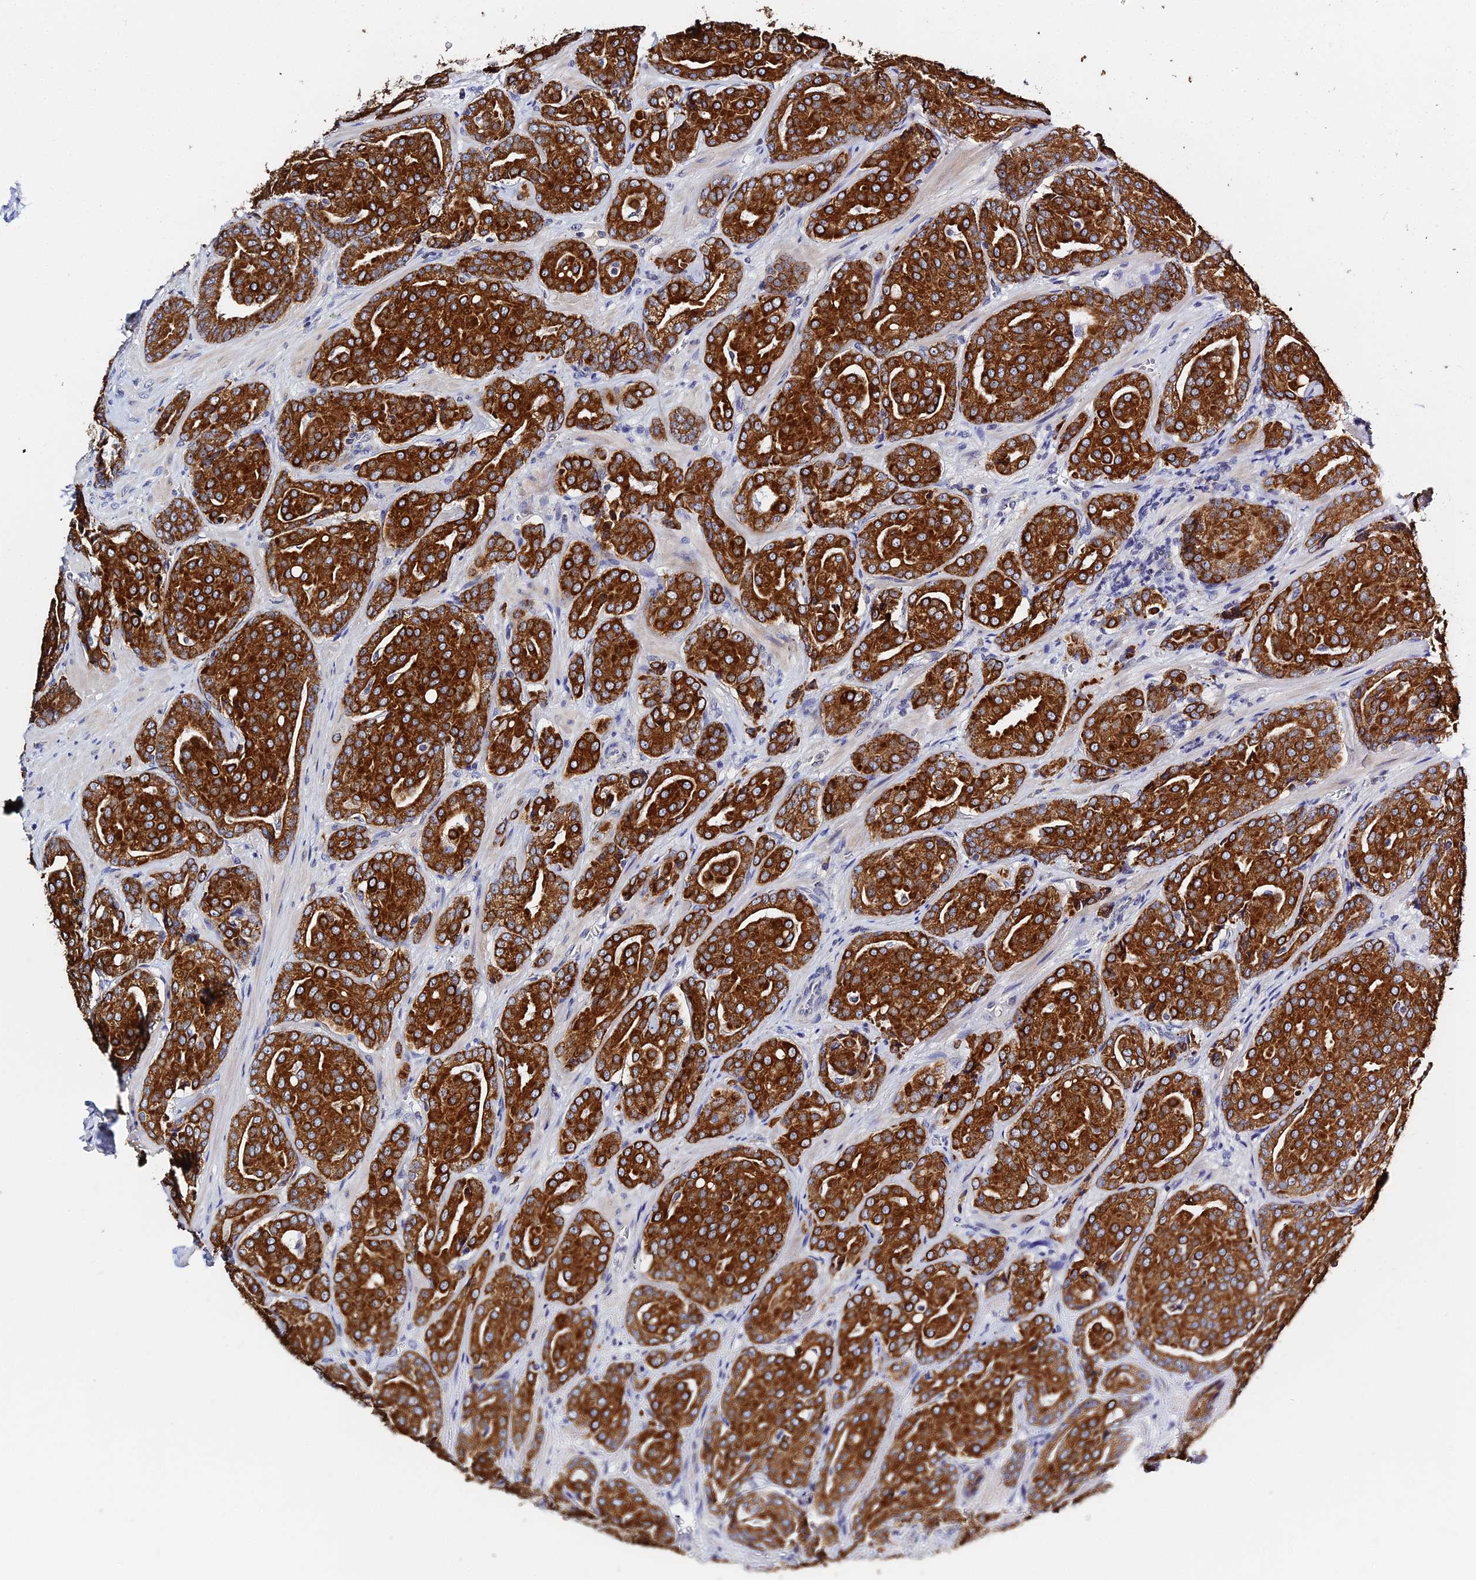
{"staining": {"intensity": "strong", "quantity": ">75%", "location": "cytoplasmic/membranous"}, "tissue": "prostate cancer", "cell_type": "Tumor cells", "image_type": "cancer", "snomed": [{"axis": "morphology", "description": "Adenocarcinoma, High grade"}, {"axis": "topography", "description": "Prostate"}], "caption": "A photomicrograph showing strong cytoplasmic/membranous expression in about >75% of tumor cells in prostate adenocarcinoma (high-grade), as visualized by brown immunohistochemical staining.", "gene": "ZXDA", "patient": {"sex": "male", "age": 68}}